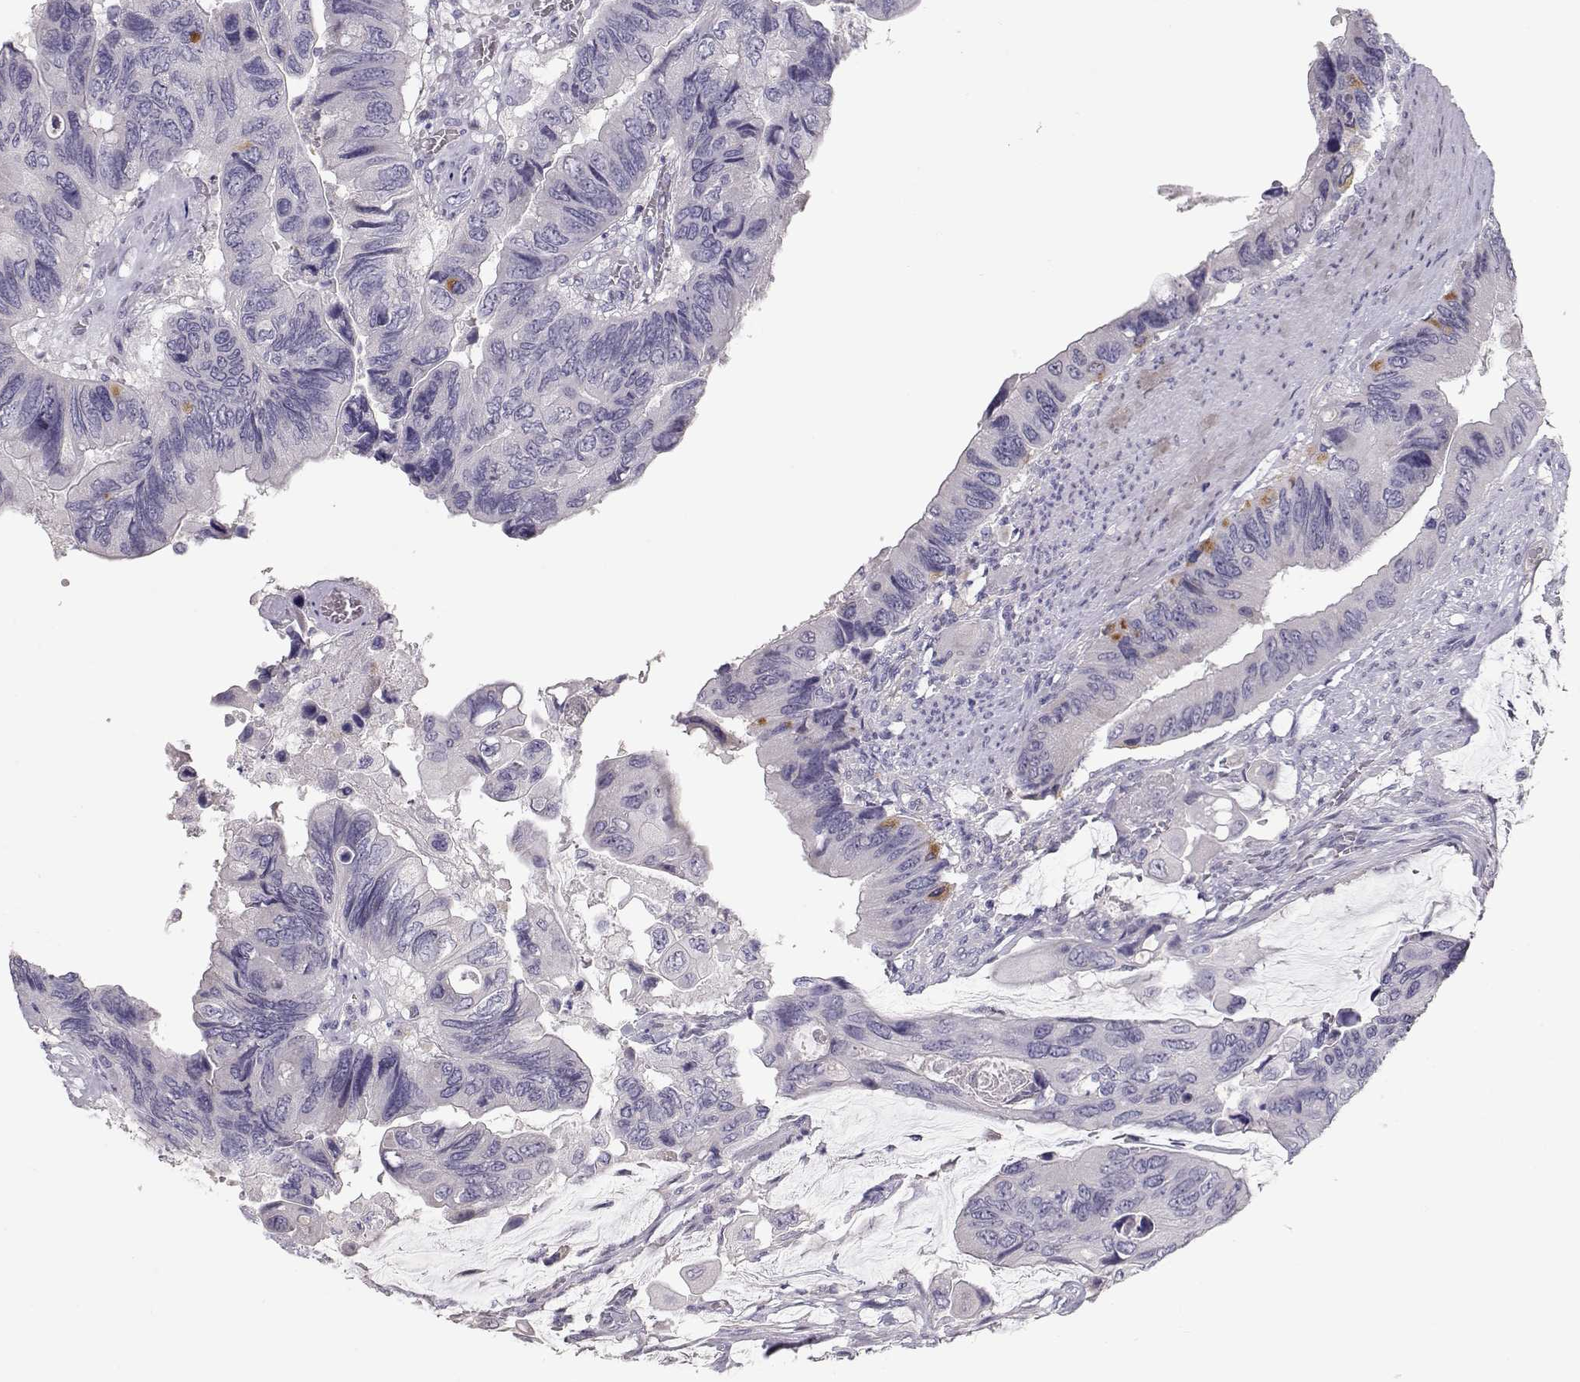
{"staining": {"intensity": "negative", "quantity": "none", "location": "none"}, "tissue": "colorectal cancer", "cell_type": "Tumor cells", "image_type": "cancer", "snomed": [{"axis": "morphology", "description": "Adenocarcinoma, NOS"}, {"axis": "topography", "description": "Rectum"}], "caption": "Human colorectal cancer (adenocarcinoma) stained for a protein using immunohistochemistry (IHC) displays no expression in tumor cells.", "gene": "SLC18A1", "patient": {"sex": "male", "age": 63}}